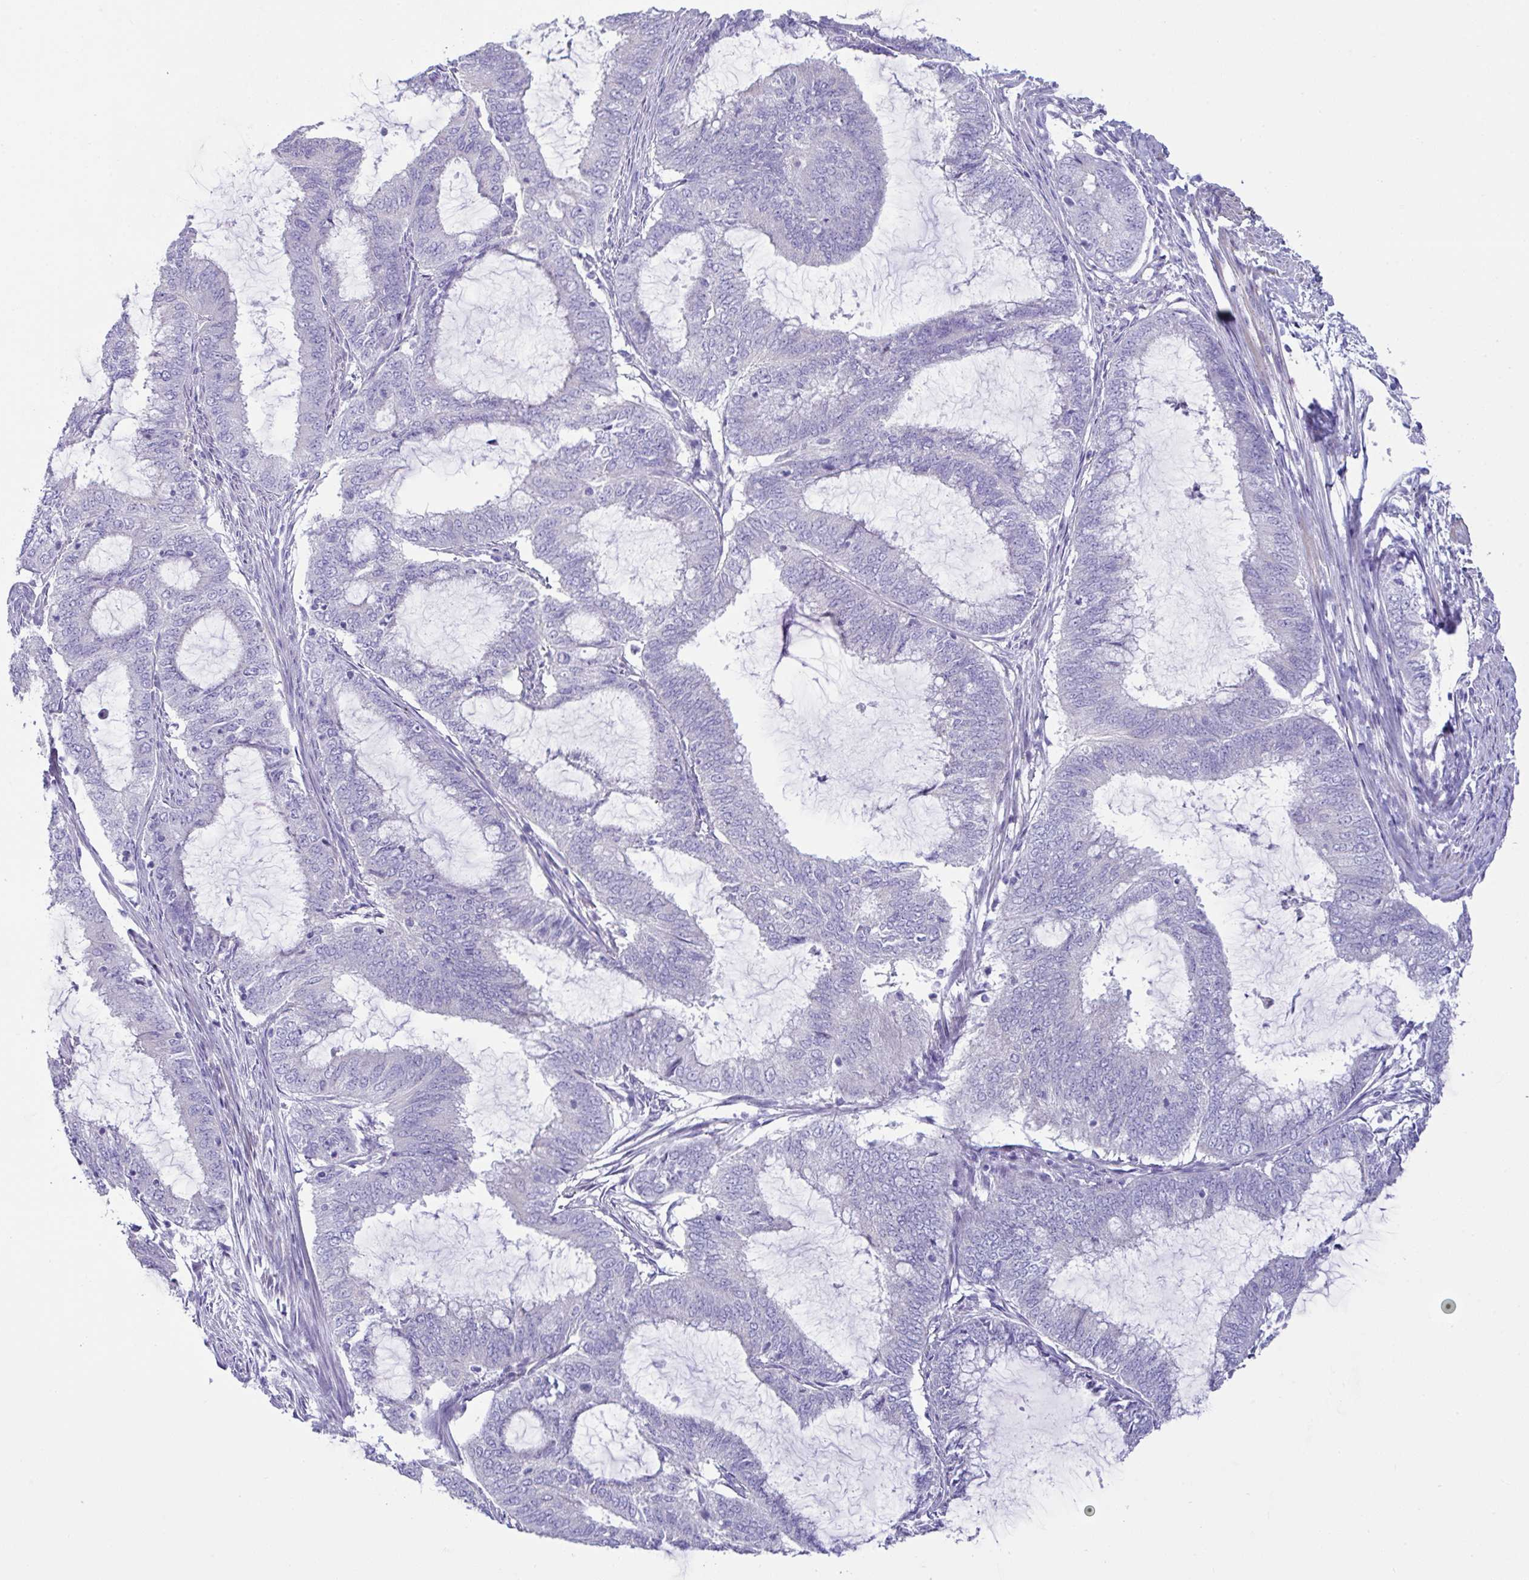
{"staining": {"intensity": "negative", "quantity": "none", "location": "none"}, "tissue": "endometrial cancer", "cell_type": "Tumor cells", "image_type": "cancer", "snomed": [{"axis": "morphology", "description": "Adenocarcinoma, NOS"}, {"axis": "topography", "description": "Endometrium"}], "caption": "An immunohistochemistry (IHC) photomicrograph of endometrial adenocarcinoma is shown. There is no staining in tumor cells of endometrial adenocarcinoma. (Stains: DAB immunohistochemistry (IHC) with hematoxylin counter stain, Microscopy: brightfield microscopy at high magnification).", "gene": "MED11", "patient": {"sex": "female", "age": 51}}